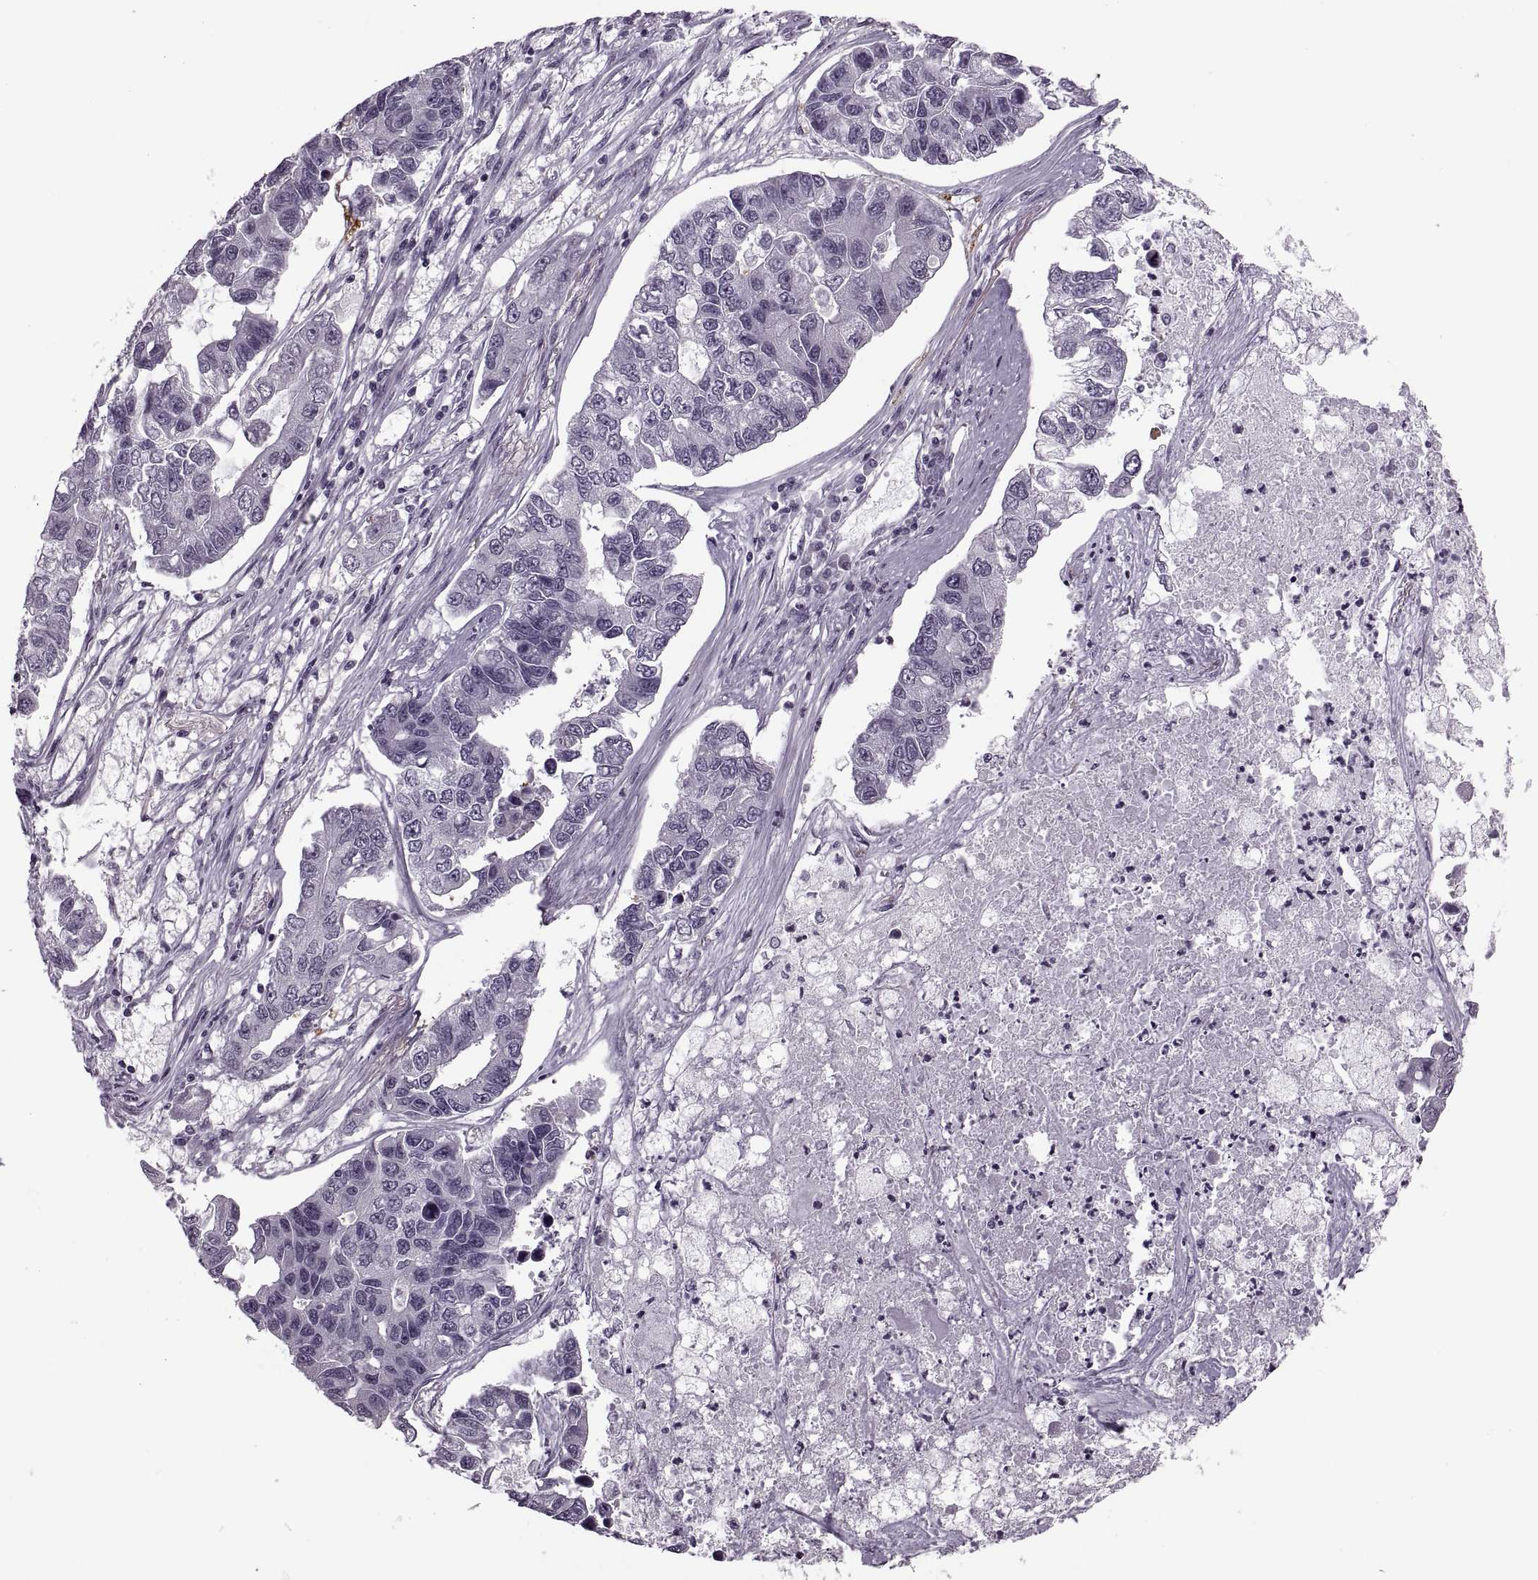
{"staining": {"intensity": "negative", "quantity": "none", "location": "none"}, "tissue": "lung cancer", "cell_type": "Tumor cells", "image_type": "cancer", "snomed": [{"axis": "morphology", "description": "Adenocarcinoma, NOS"}, {"axis": "topography", "description": "Bronchus"}, {"axis": "topography", "description": "Lung"}], "caption": "Tumor cells are negative for protein expression in human lung adenocarcinoma.", "gene": "PAGE5", "patient": {"sex": "female", "age": 51}}